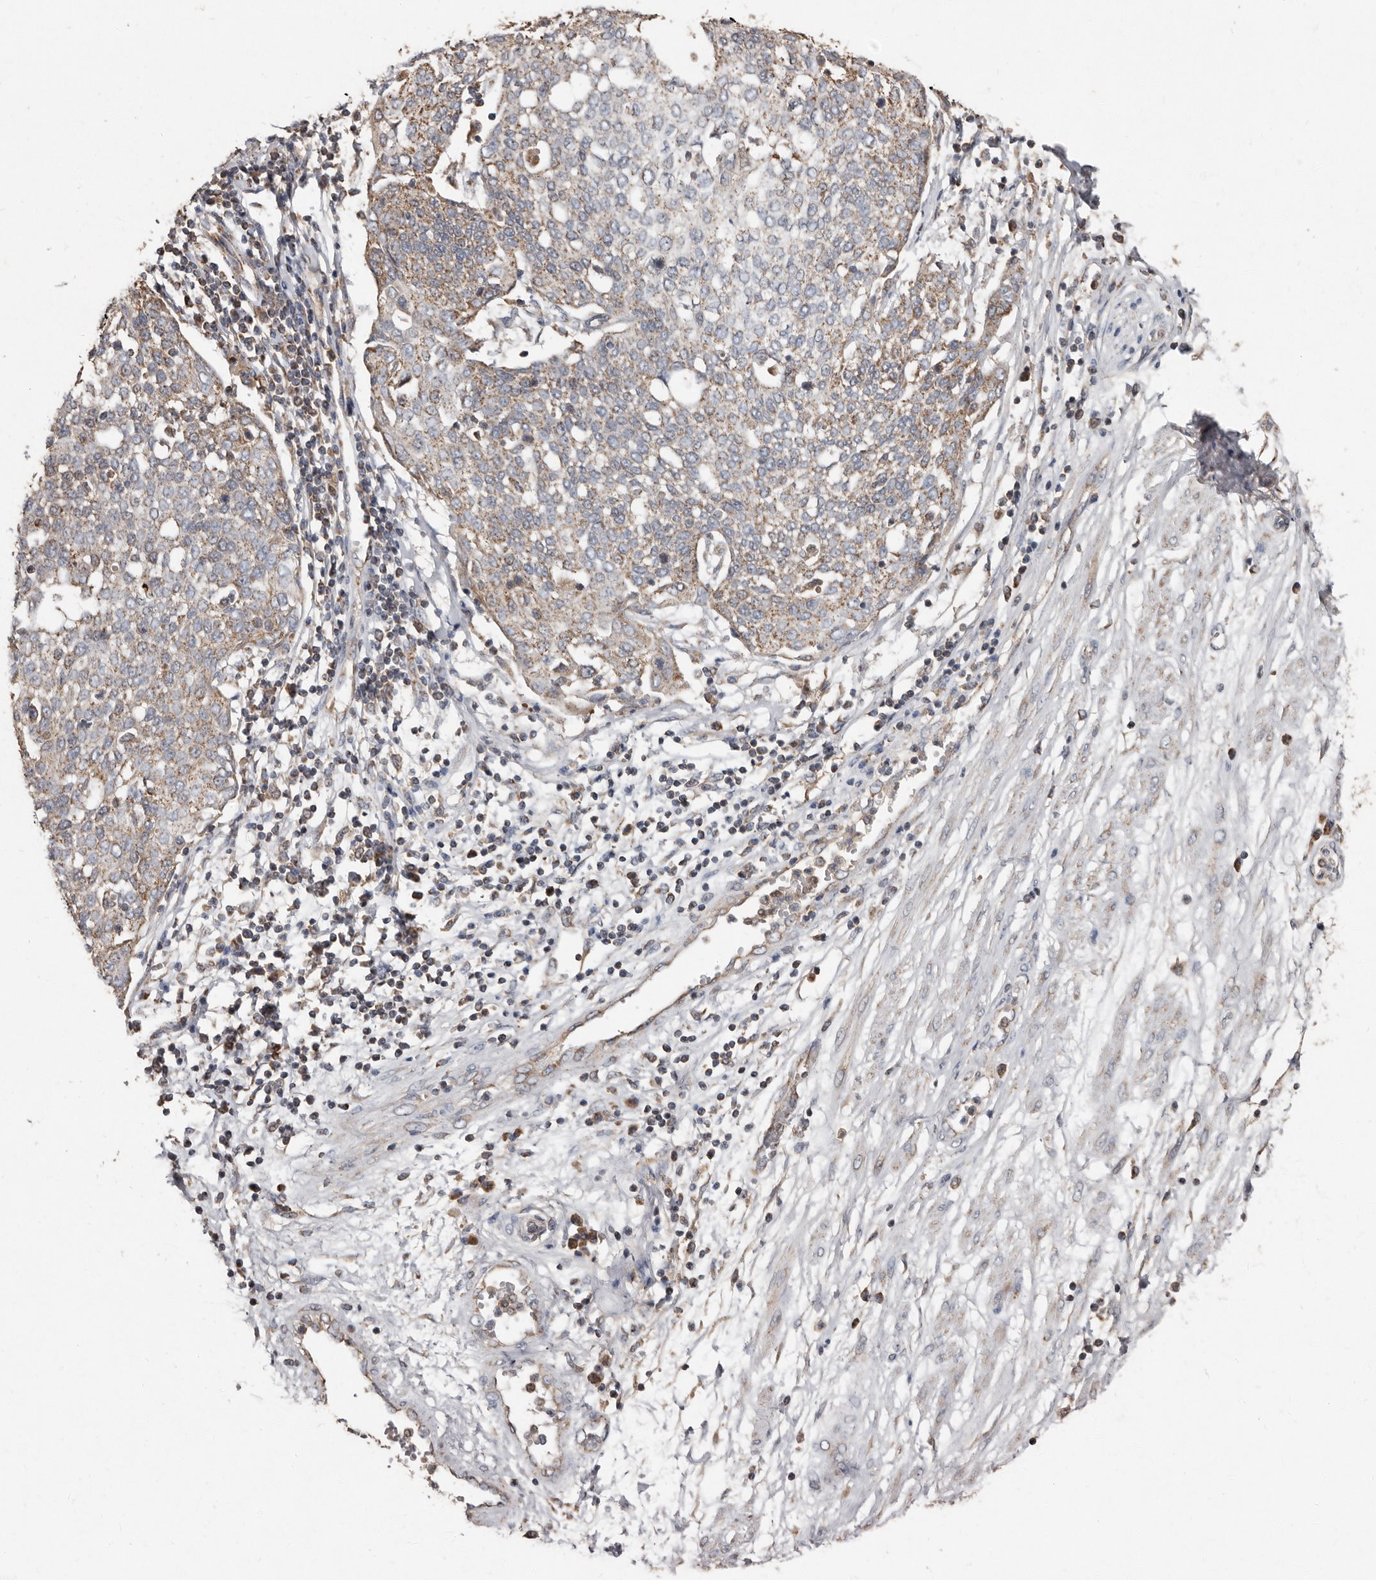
{"staining": {"intensity": "weak", "quantity": "25%-75%", "location": "cytoplasmic/membranous"}, "tissue": "cervical cancer", "cell_type": "Tumor cells", "image_type": "cancer", "snomed": [{"axis": "morphology", "description": "Squamous cell carcinoma, NOS"}, {"axis": "topography", "description": "Cervix"}], "caption": "This photomicrograph demonstrates cervical squamous cell carcinoma stained with immunohistochemistry to label a protein in brown. The cytoplasmic/membranous of tumor cells show weak positivity for the protein. Nuclei are counter-stained blue.", "gene": "KIF26B", "patient": {"sex": "female", "age": 34}}